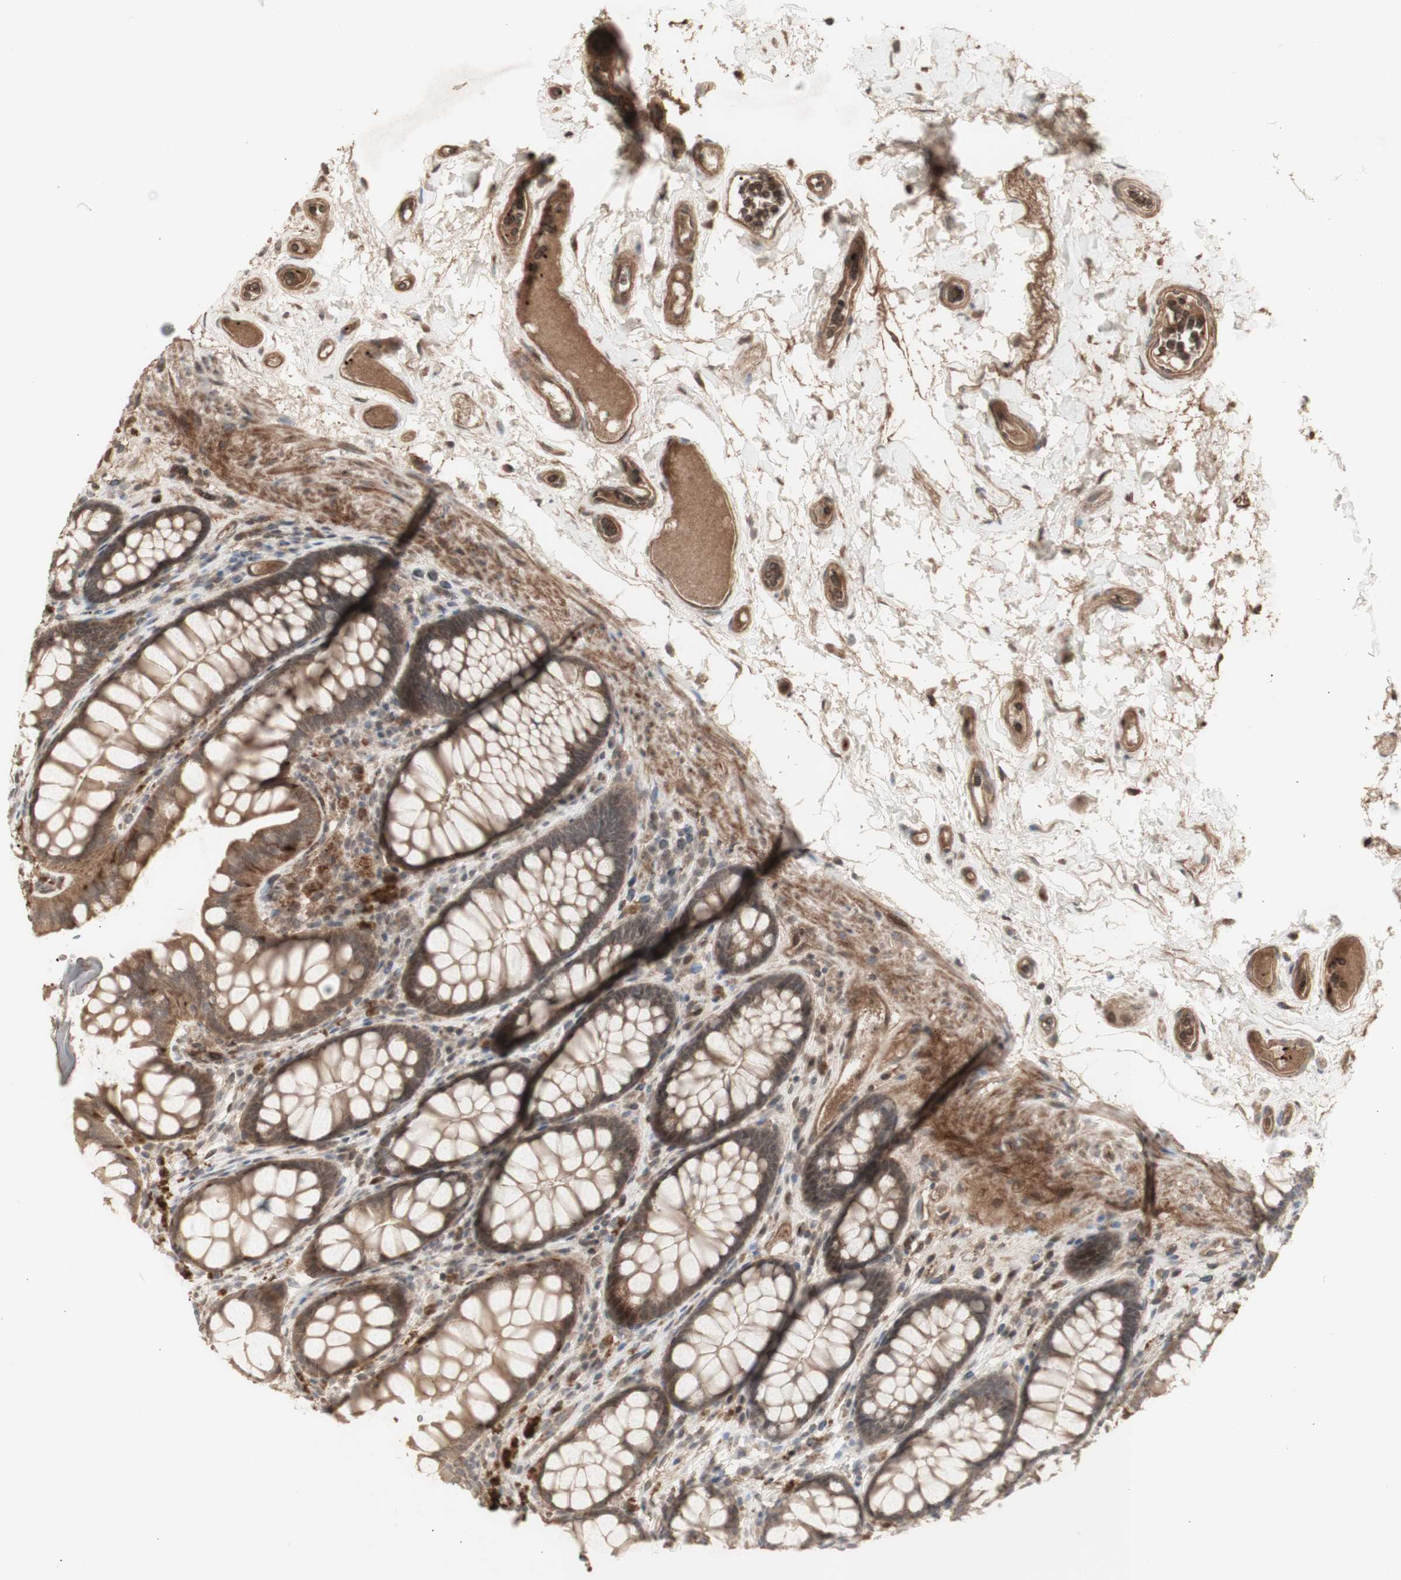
{"staining": {"intensity": "moderate", "quantity": ">75%", "location": "cytoplasmic/membranous"}, "tissue": "colon", "cell_type": "Endothelial cells", "image_type": "normal", "snomed": [{"axis": "morphology", "description": "Normal tissue, NOS"}, {"axis": "topography", "description": "Colon"}], "caption": "High-magnification brightfield microscopy of unremarkable colon stained with DAB (brown) and counterstained with hematoxylin (blue). endothelial cells exhibit moderate cytoplasmic/membranous positivity is appreciated in approximately>75% of cells.", "gene": "ALOX12", "patient": {"sex": "female", "age": 55}}